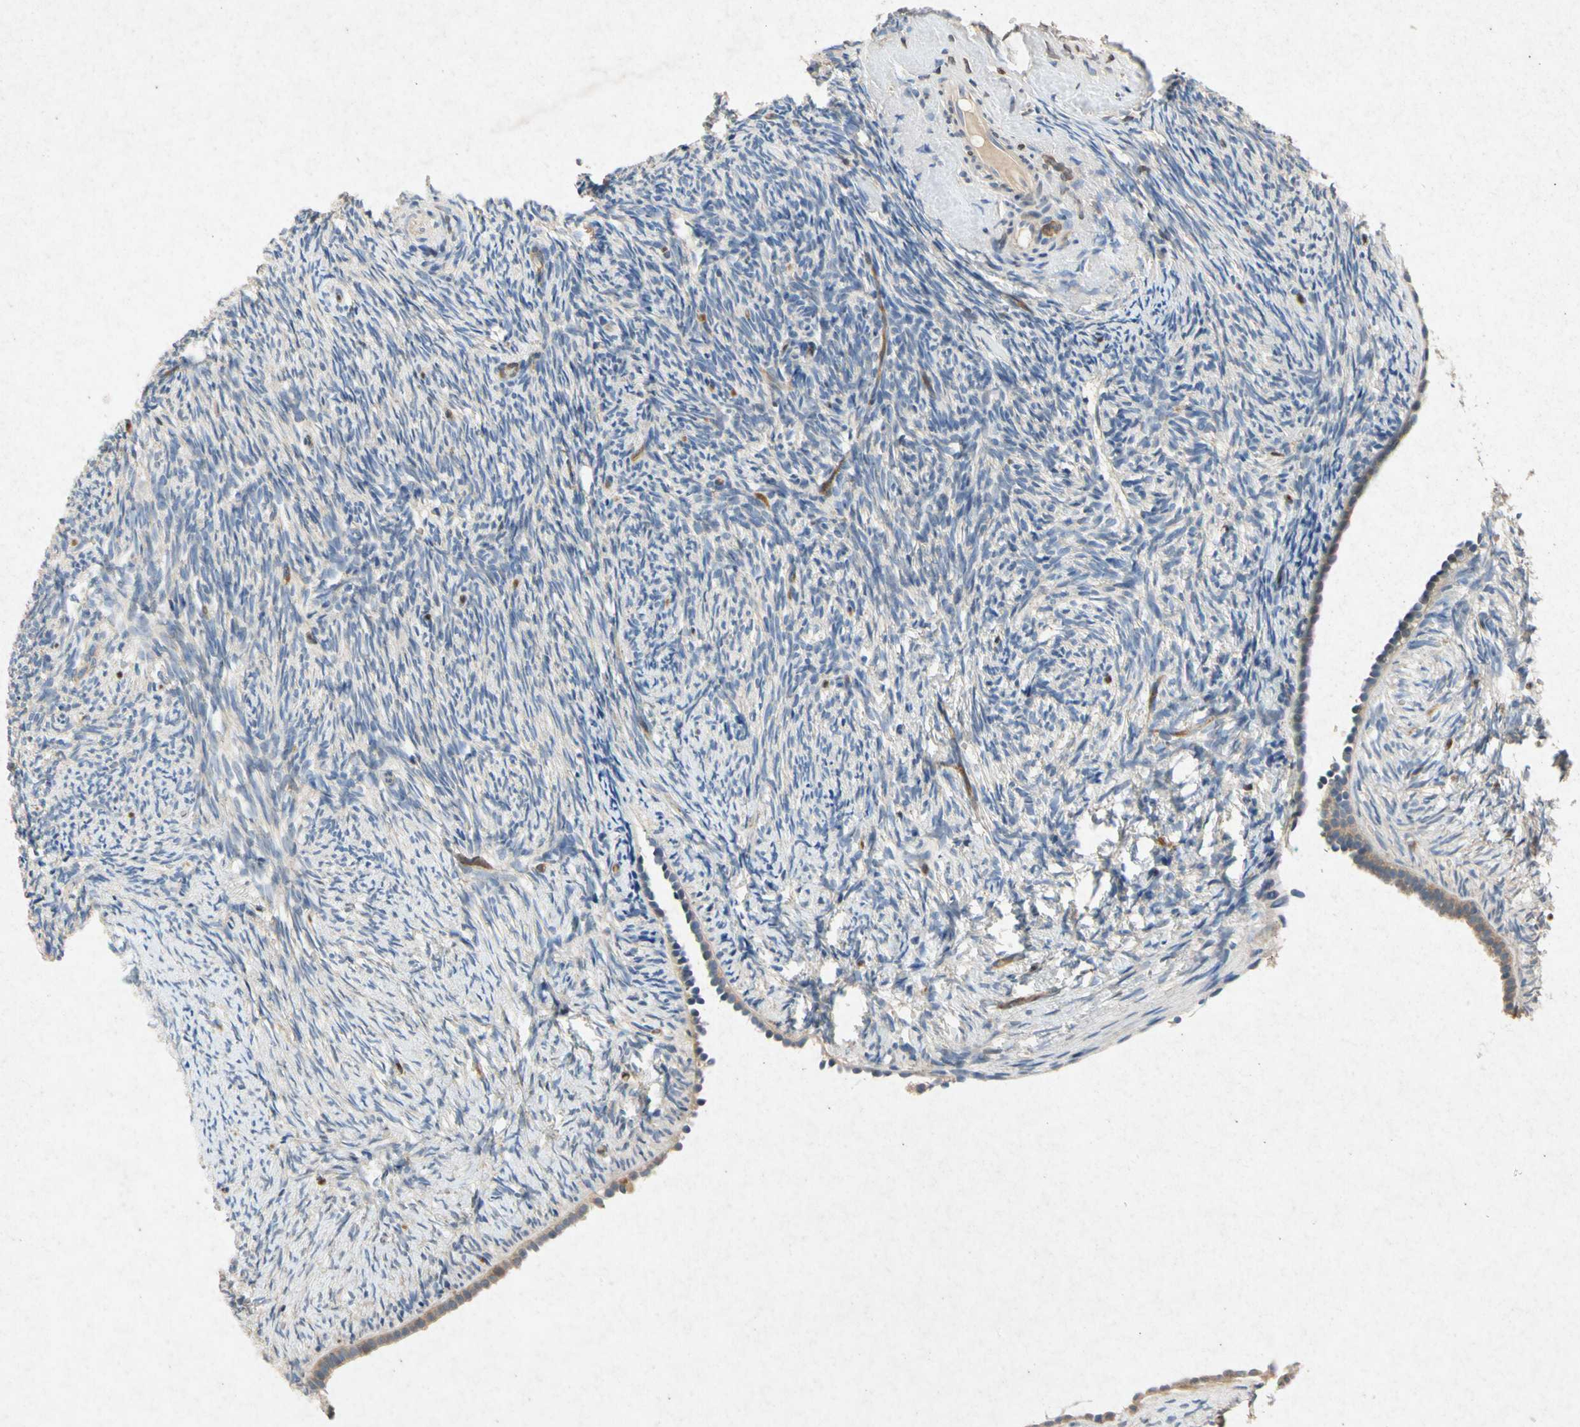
{"staining": {"intensity": "weak", "quantity": "<25%", "location": "cytoplasmic/membranous"}, "tissue": "ovary", "cell_type": "Ovarian stroma cells", "image_type": "normal", "snomed": [{"axis": "morphology", "description": "Normal tissue, NOS"}, {"axis": "topography", "description": "Ovary"}], "caption": "This is an immunohistochemistry (IHC) image of unremarkable human ovary. There is no staining in ovarian stroma cells.", "gene": "RPS6KA1", "patient": {"sex": "female", "age": 60}}